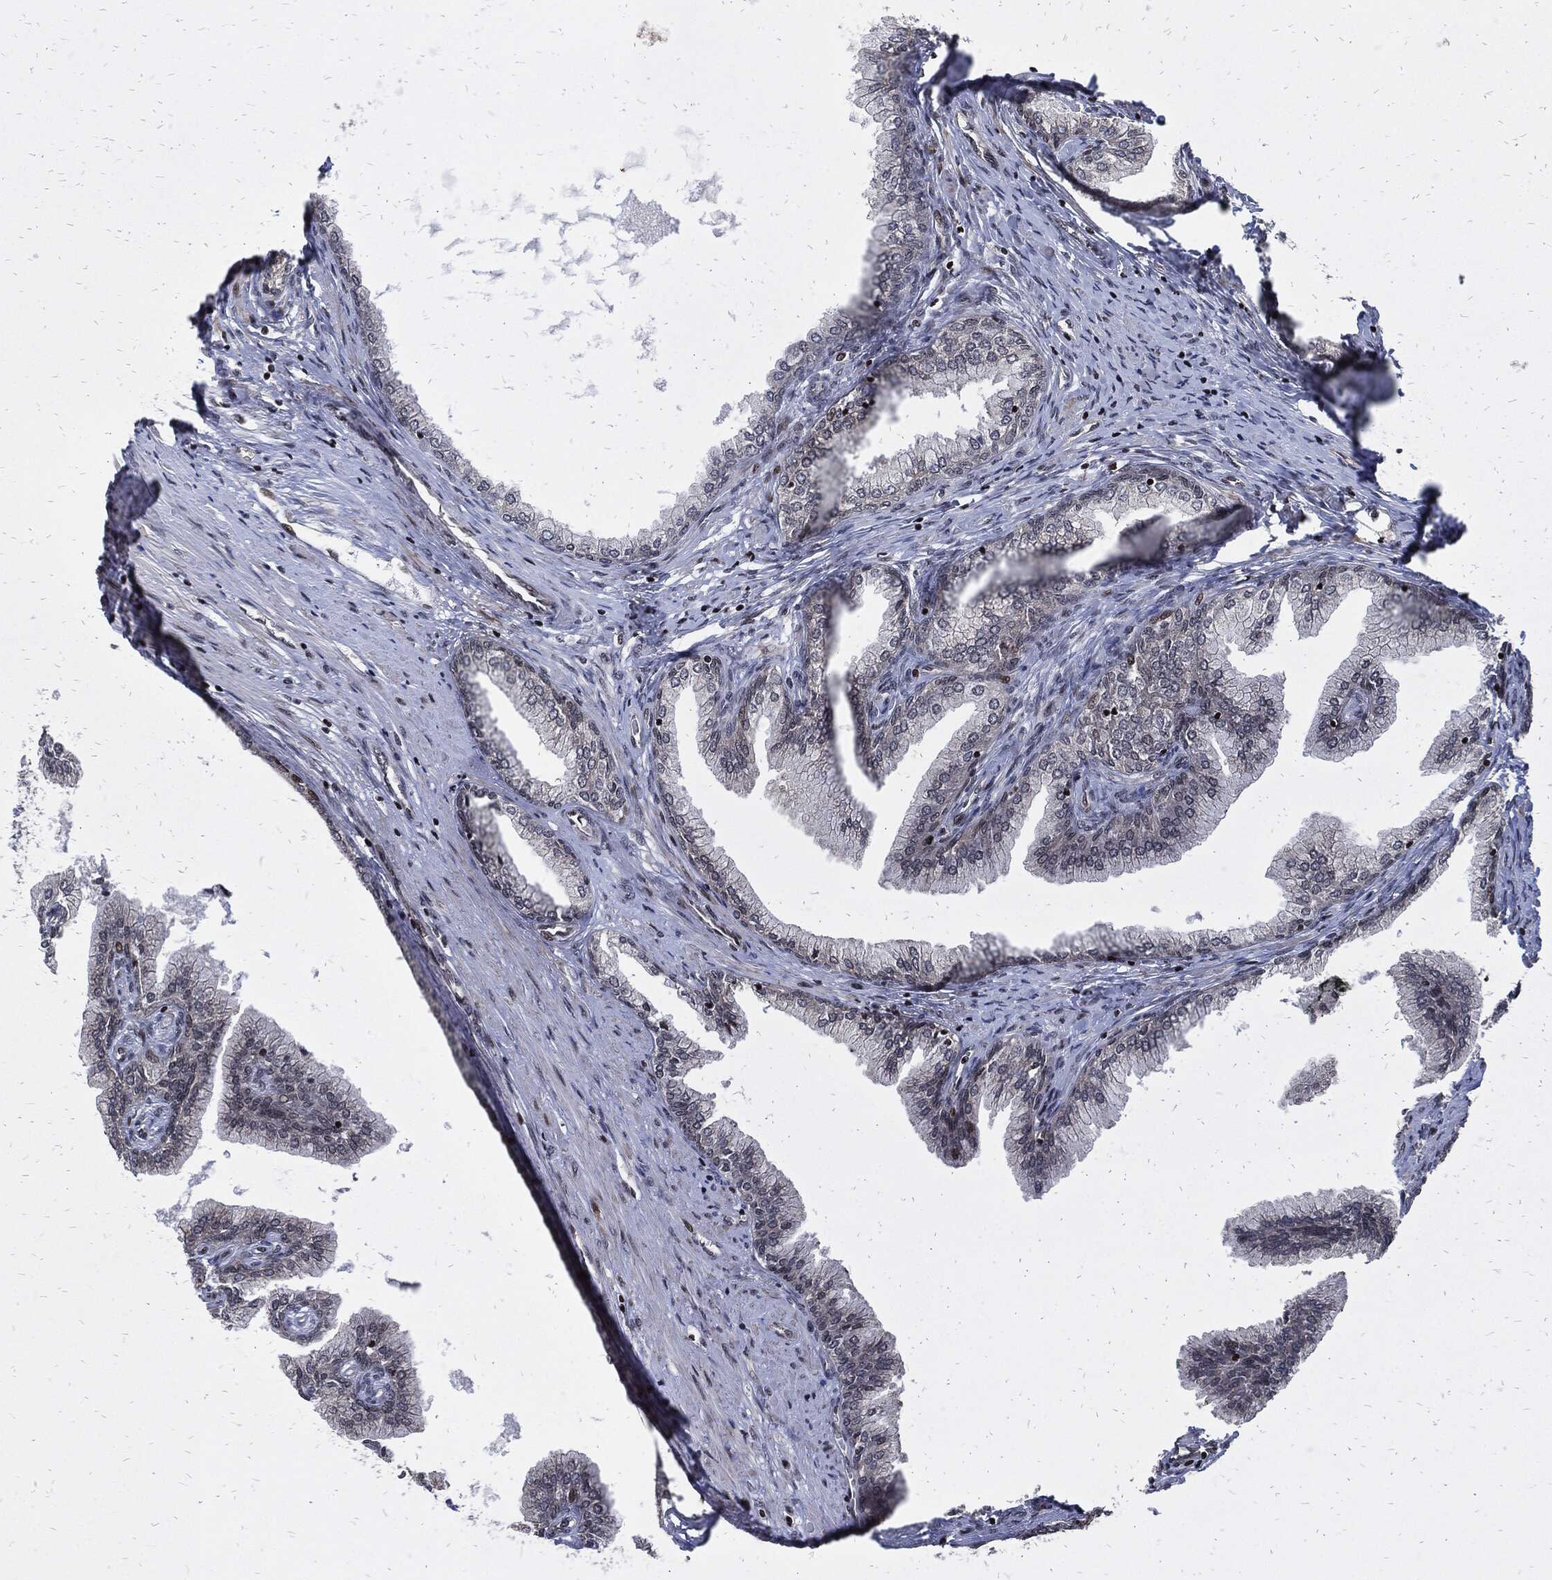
{"staining": {"intensity": "weak", "quantity": "<25%", "location": "nuclear"}, "tissue": "prostate cancer", "cell_type": "Tumor cells", "image_type": "cancer", "snomed": [{"axis": "morphology", "description": "Adenocarcinoma, Low grade"}, {"axis": "topography", "description": "Prostate and seminal vesicle, NOS"}], "caption": "The histopathology image exhibits no significant expression in tumor cells of prostate low-grade adenocarcinoma.", "gene": "ZNF775", "patient": {"sex": "male", "age": 61}}